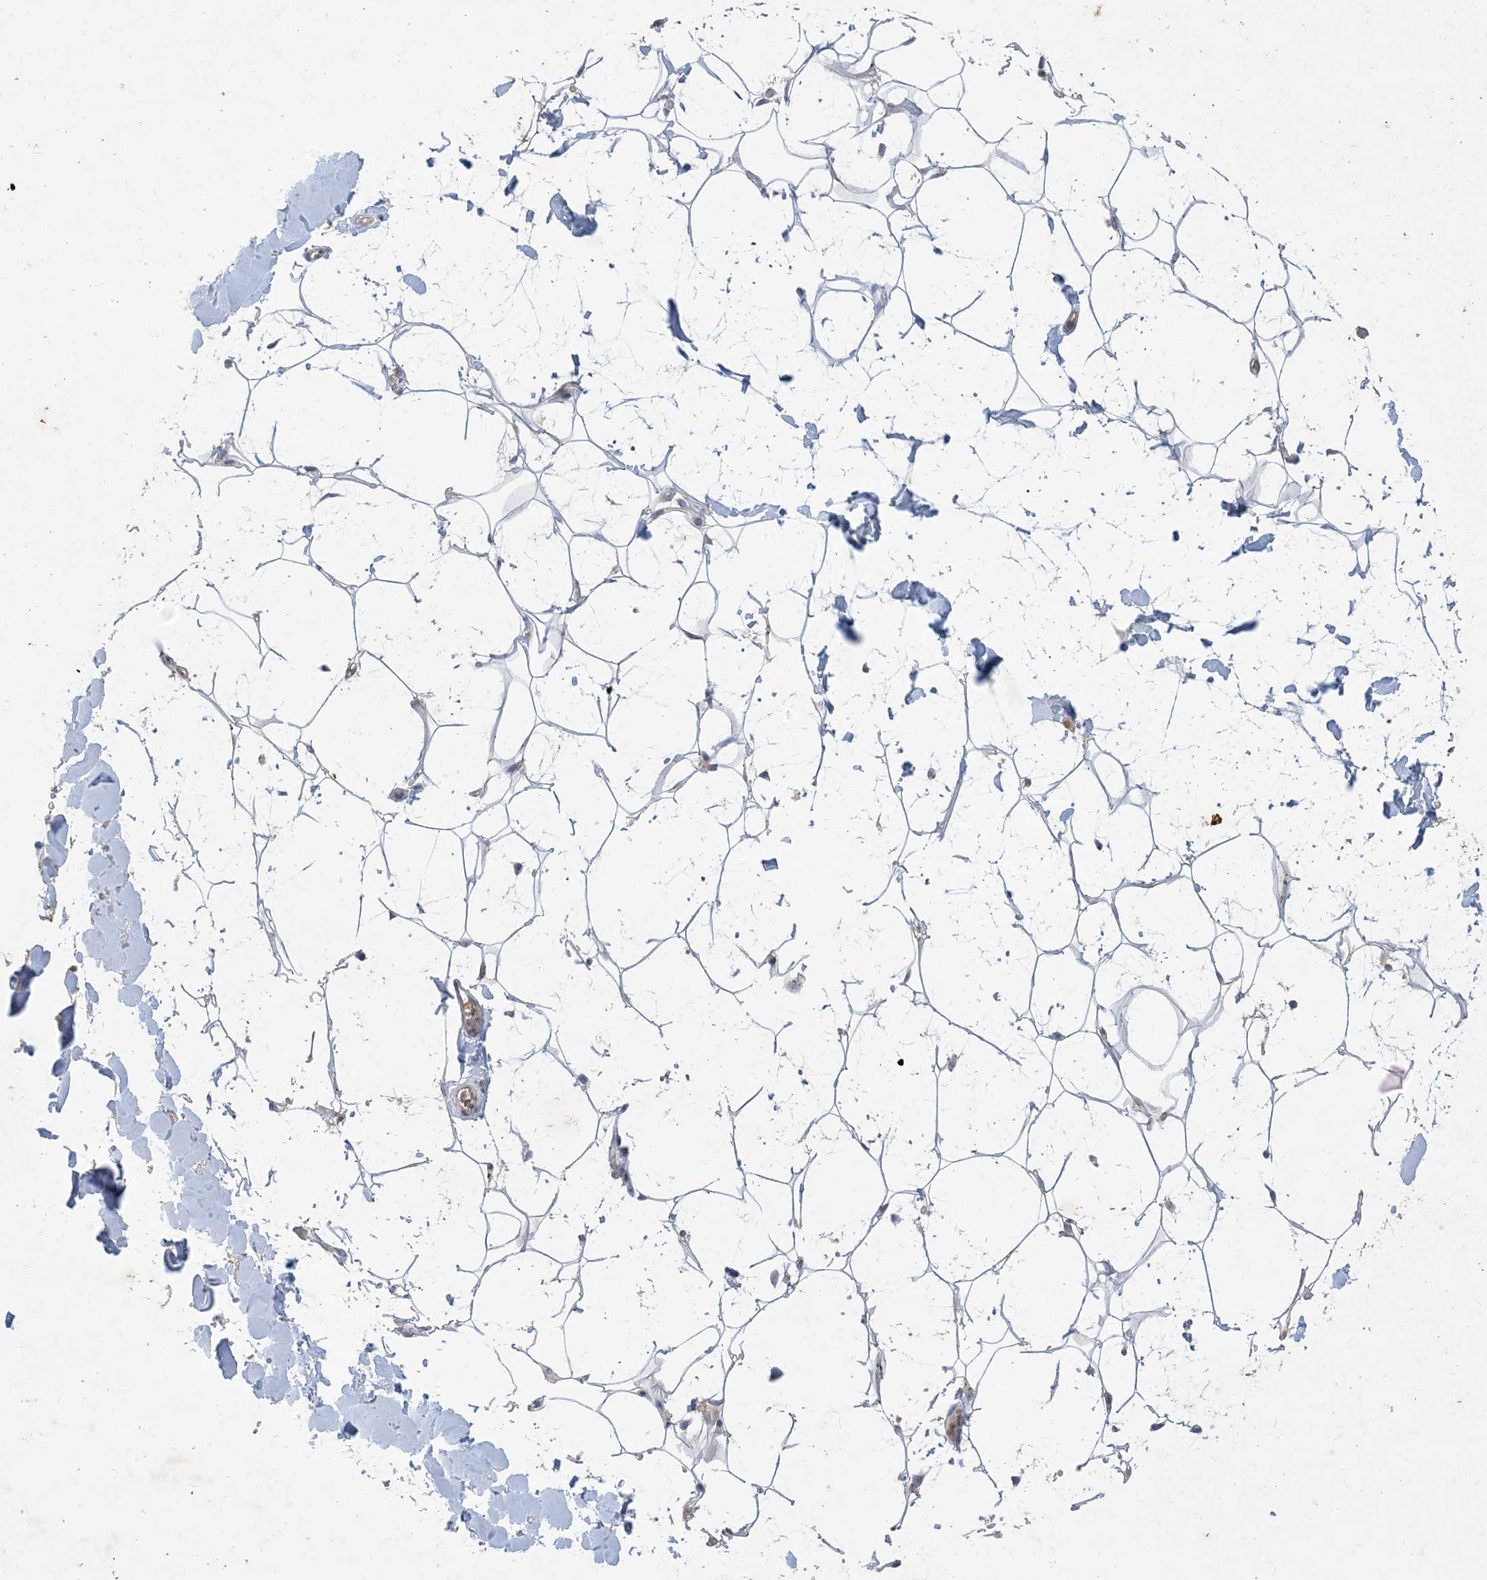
{"staining": {"intensity": "negative", "quantity": "none", "location": "none"}, "tissue": "adipose tissue", "cell_type": "Adipocytes", "image_type": "normal", "snomed": [{"axis": "morphology", "description": "Normal tissue, NOS"}, {"axis": "topography", "description": "Breast"}], "caption": "Immunohistochemistry image of benign human adipose tissue stained for a protein (brown), which reveals no staining in adipocytes. Brightfield microscopy of IHC stained with DAB (brown) and hematoxylin (blue), captured at high magnification.", "gene": "MRPS18A", "patient": {"sex": "female", "age": 26}}